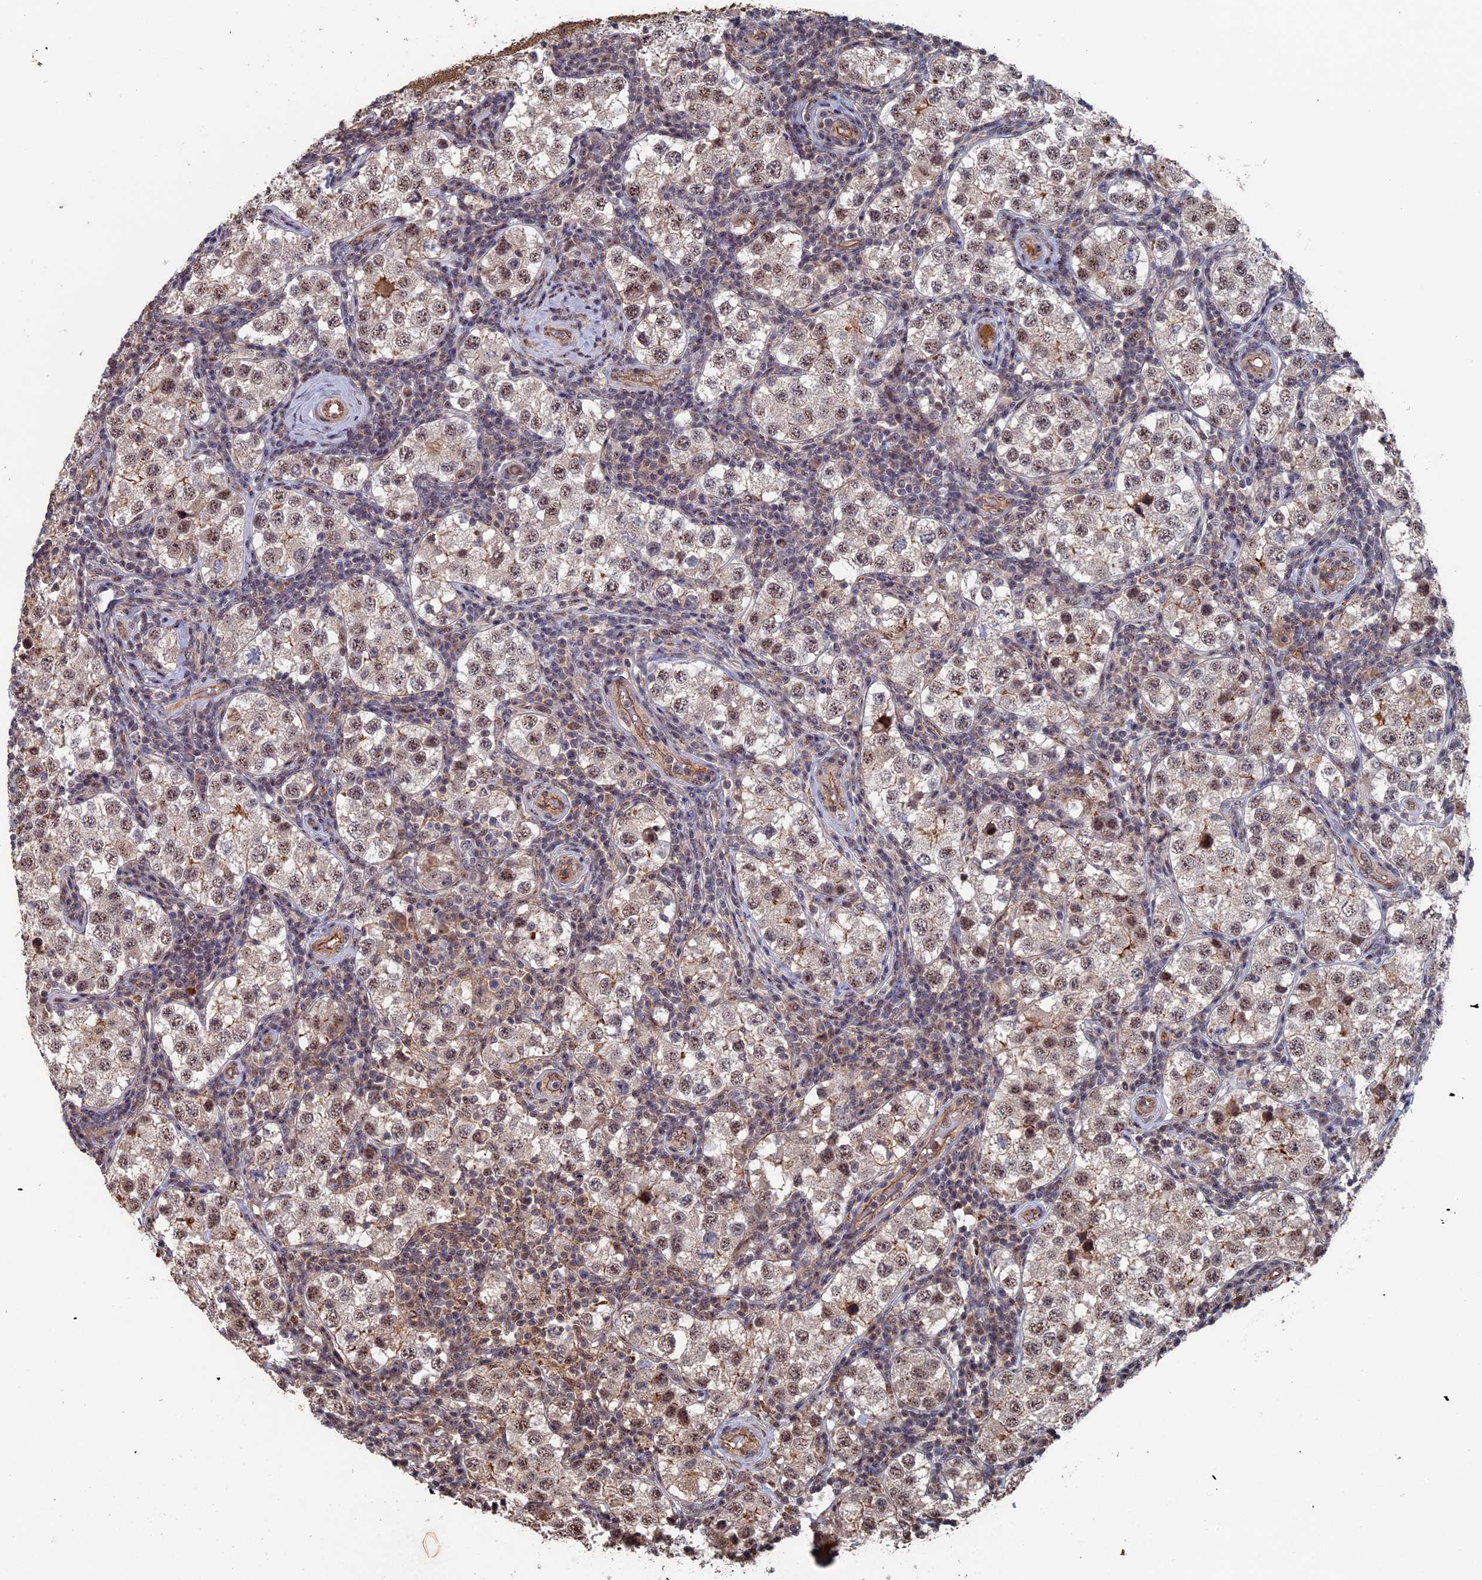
{"staining": {"intensity": "weak", "quantity": ">75%", "location": "cytoplasmic/membranous,nuclear"}, "tissue": "testis cancer", "cell_type": "Tumor cells", "image_type": "cancer", "snomed": [{"axis": "morphology", "description": "Seminoma, NOS"}, {"axis": "topography", "description": "Testis"}], "caption": "IHC histopathology image of neoplastic tissue: human testis cancer (seminoma) stained using immunohistochemistry (IHC) exhibits low levels of weak protein expression localized specifically in the cytoplasmic/membranous and nuclear of tumor cells, appearing as a cytoplasmic/membranous and nuclear brown color.", "gene": "KIAA1328", "patient": {"sex": "male", "age": 34}}